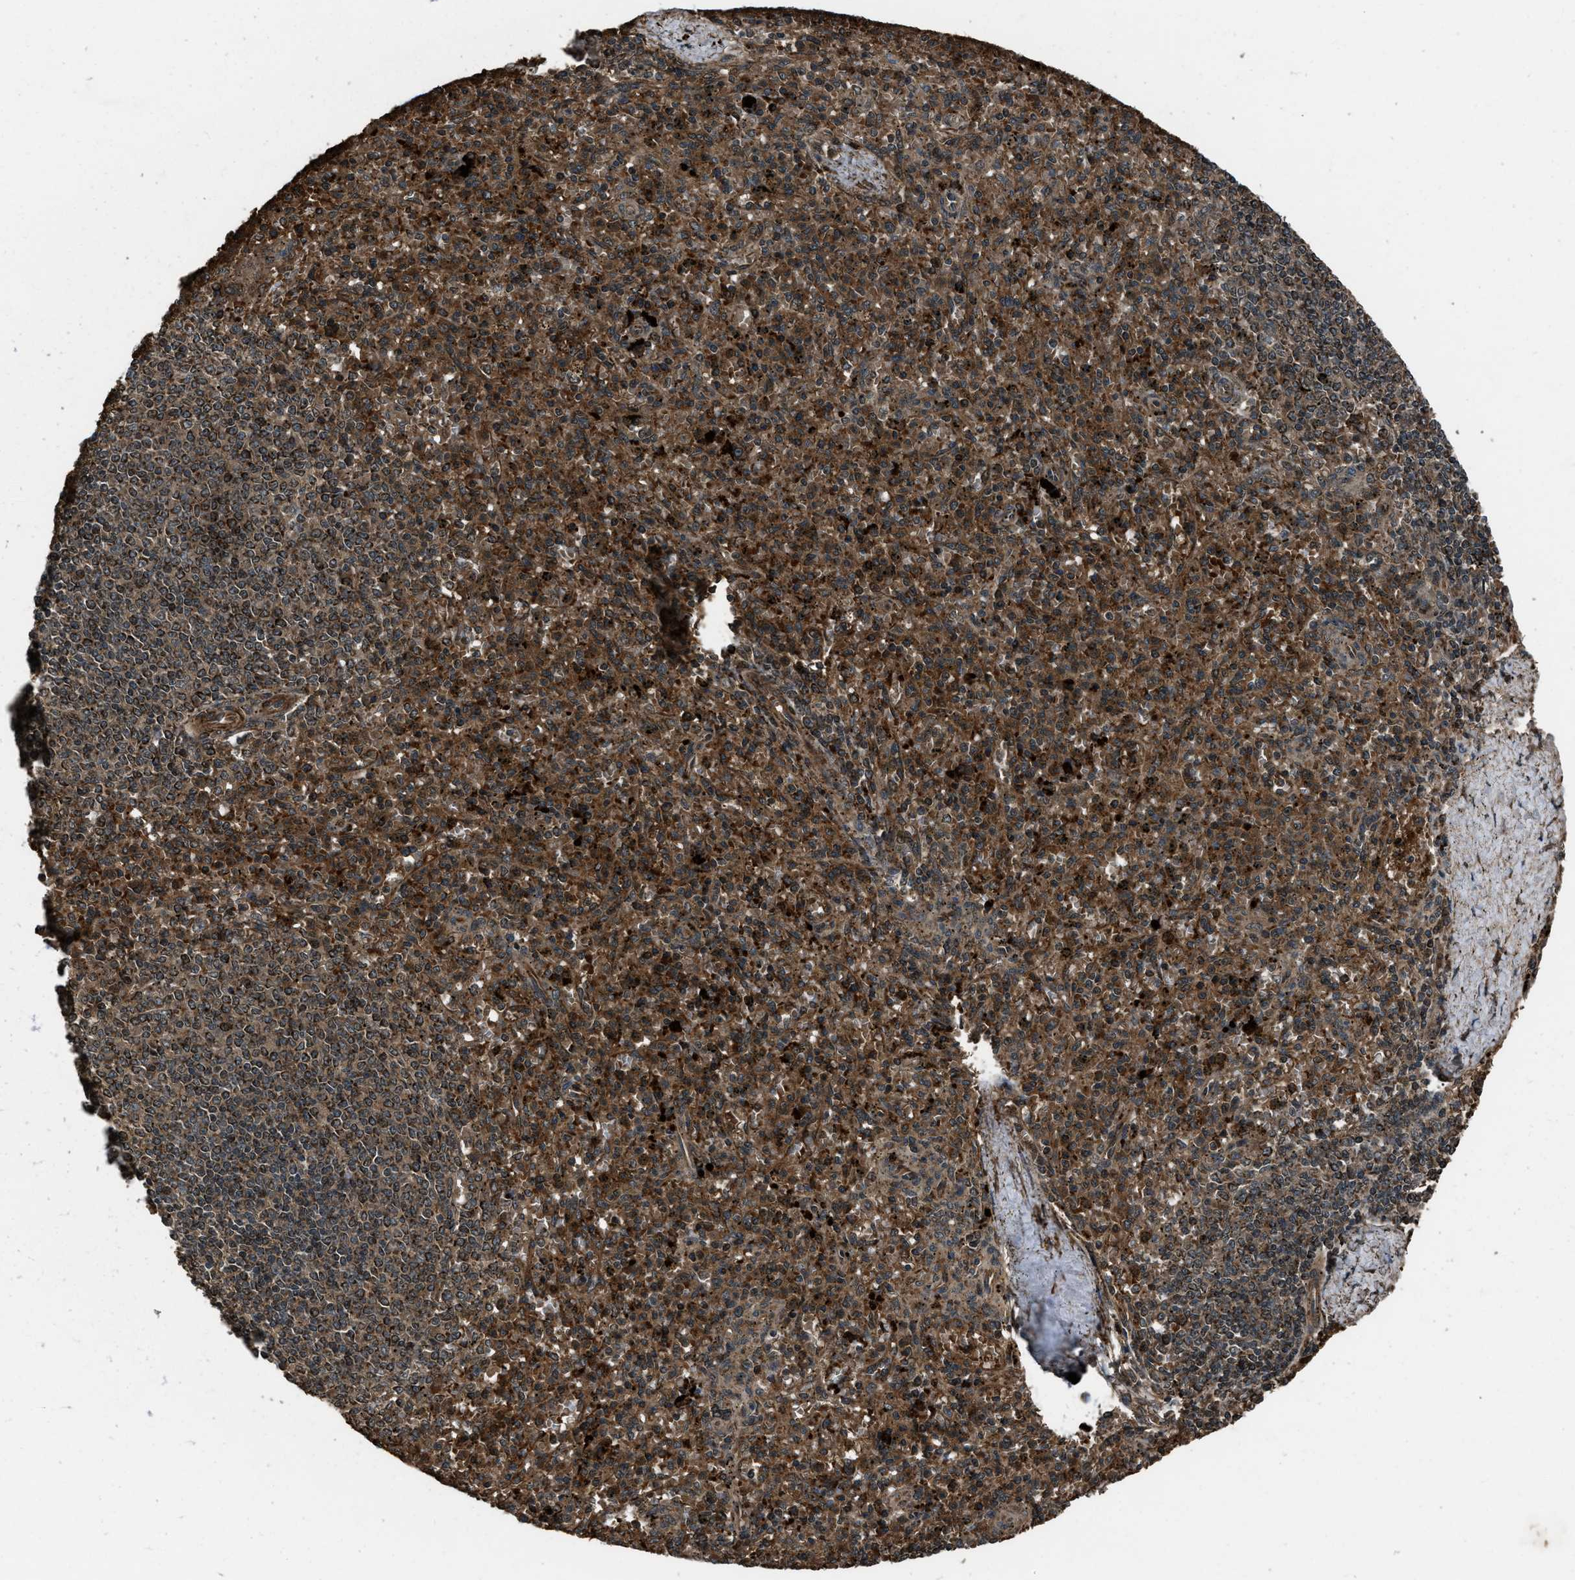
{"staining": {"intensity": "moderate", "quantity": ">75%", "location": "cytoplasmic/membranous"}, "tissue": "spleen", "cell_type": "Cells in red pulp", "image_type": "normal", "snomed": [{"axis": "morphology", "description": "Normal tissue, NOS"}, {"axis": "topography", "description": "Spleen"}], "caption": "There is medium levels of moderate cytoplasmic/membranous staining in cells in red pulp of unremarkable spleen, as demonstrated by immunohistochemical staining (brown color).", "gene": "IRAK4", "patient": {"sex": "male", "age": 72}}